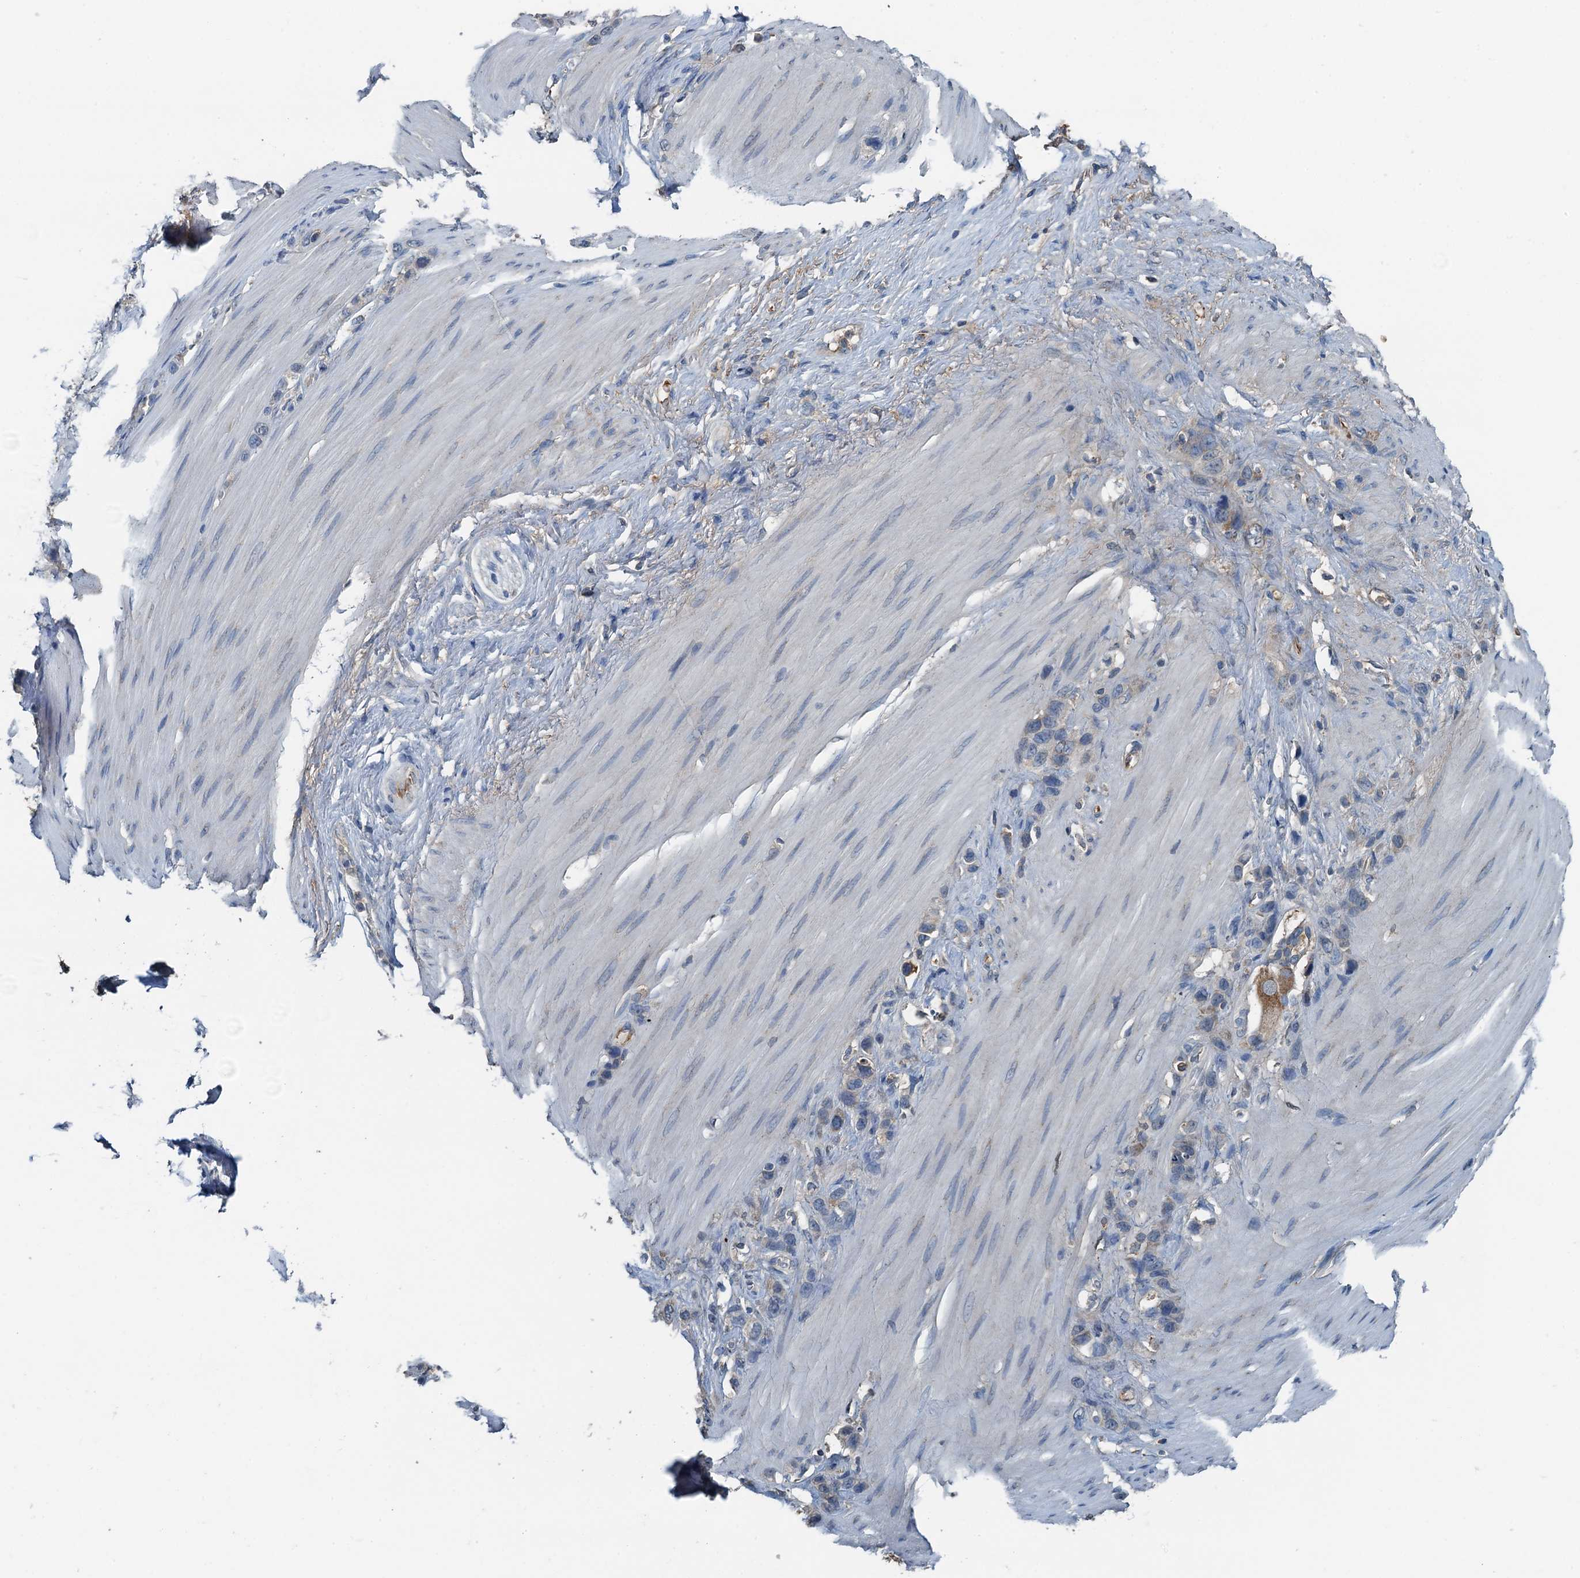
{"staining": {"intensity": "negative", "quantity": "none", "location": "none"}, "tissue": "stomach cancer", "cell_type": "Tumor cells", "image_type": "cancer", "snomed": [{"axis": "morphology", "description": "Adenocarcinoma, NOS"}, {"axis": "morphology", "description": "Adenocarcinoma, High grade"}, {"axis": "topography", "description": "Stomach, upper"}, {"axis": "topography", "description": "Stomach, lower"}], "caption": "High magnification brightfield microscopy of stomach high-grade adenocarcinoma stained with DAB (brown) and counterstained with hematoxylin (blue): tumor cells show no significant expression.", "gene": "LSM14B", "patient": {"sex": "female", "age": 65}}